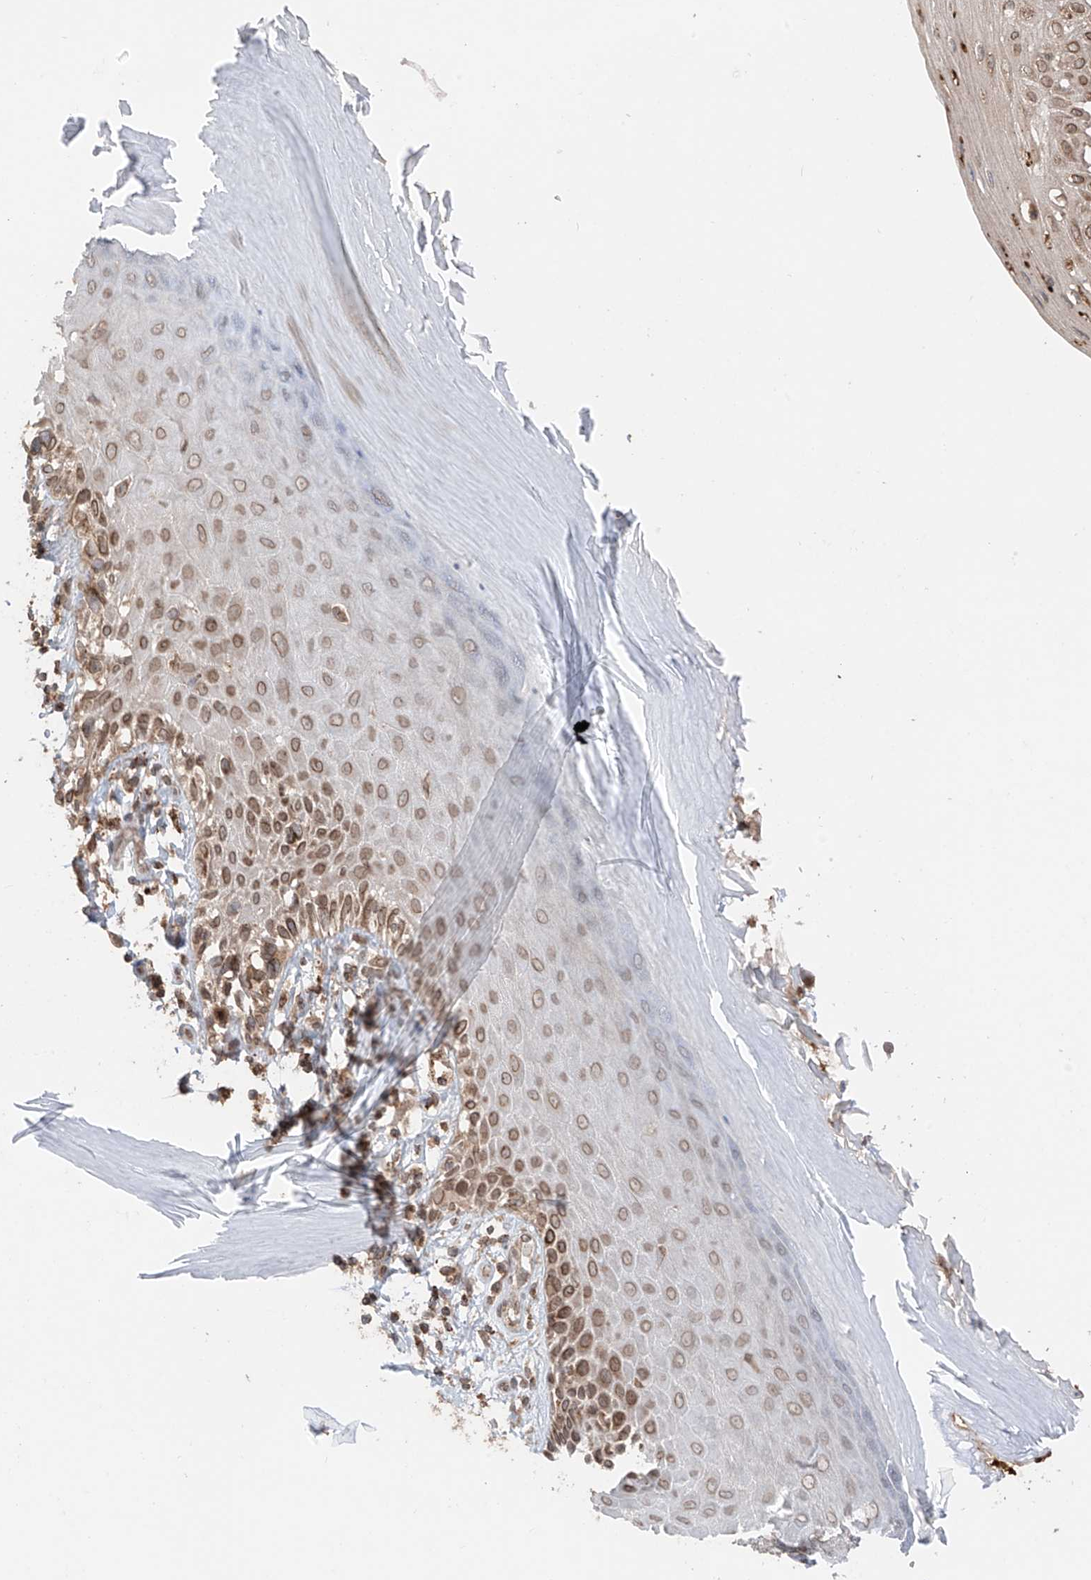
{"staining": {"intensity": "moderate", "quantity": ">75%", "location": "cytoplasmic/membranous,nuclear"}, "tissue": "melanoma", "cell_type": "Tumor cells", "image_type": "cancer", "snomed": [{"axis": "morphology", "description": "Malignant melanoma, NOS"}, {"axis": "topography", "description": "Skin"}], "caption": "A histopathology image of human malignant melanoma stained for a protein shows moderate cytoplasmic/membranous and nuclear brown staining in tumor cells.", "gene": "AHCTF1", "patient": {"sex": "female", "age": 73}}